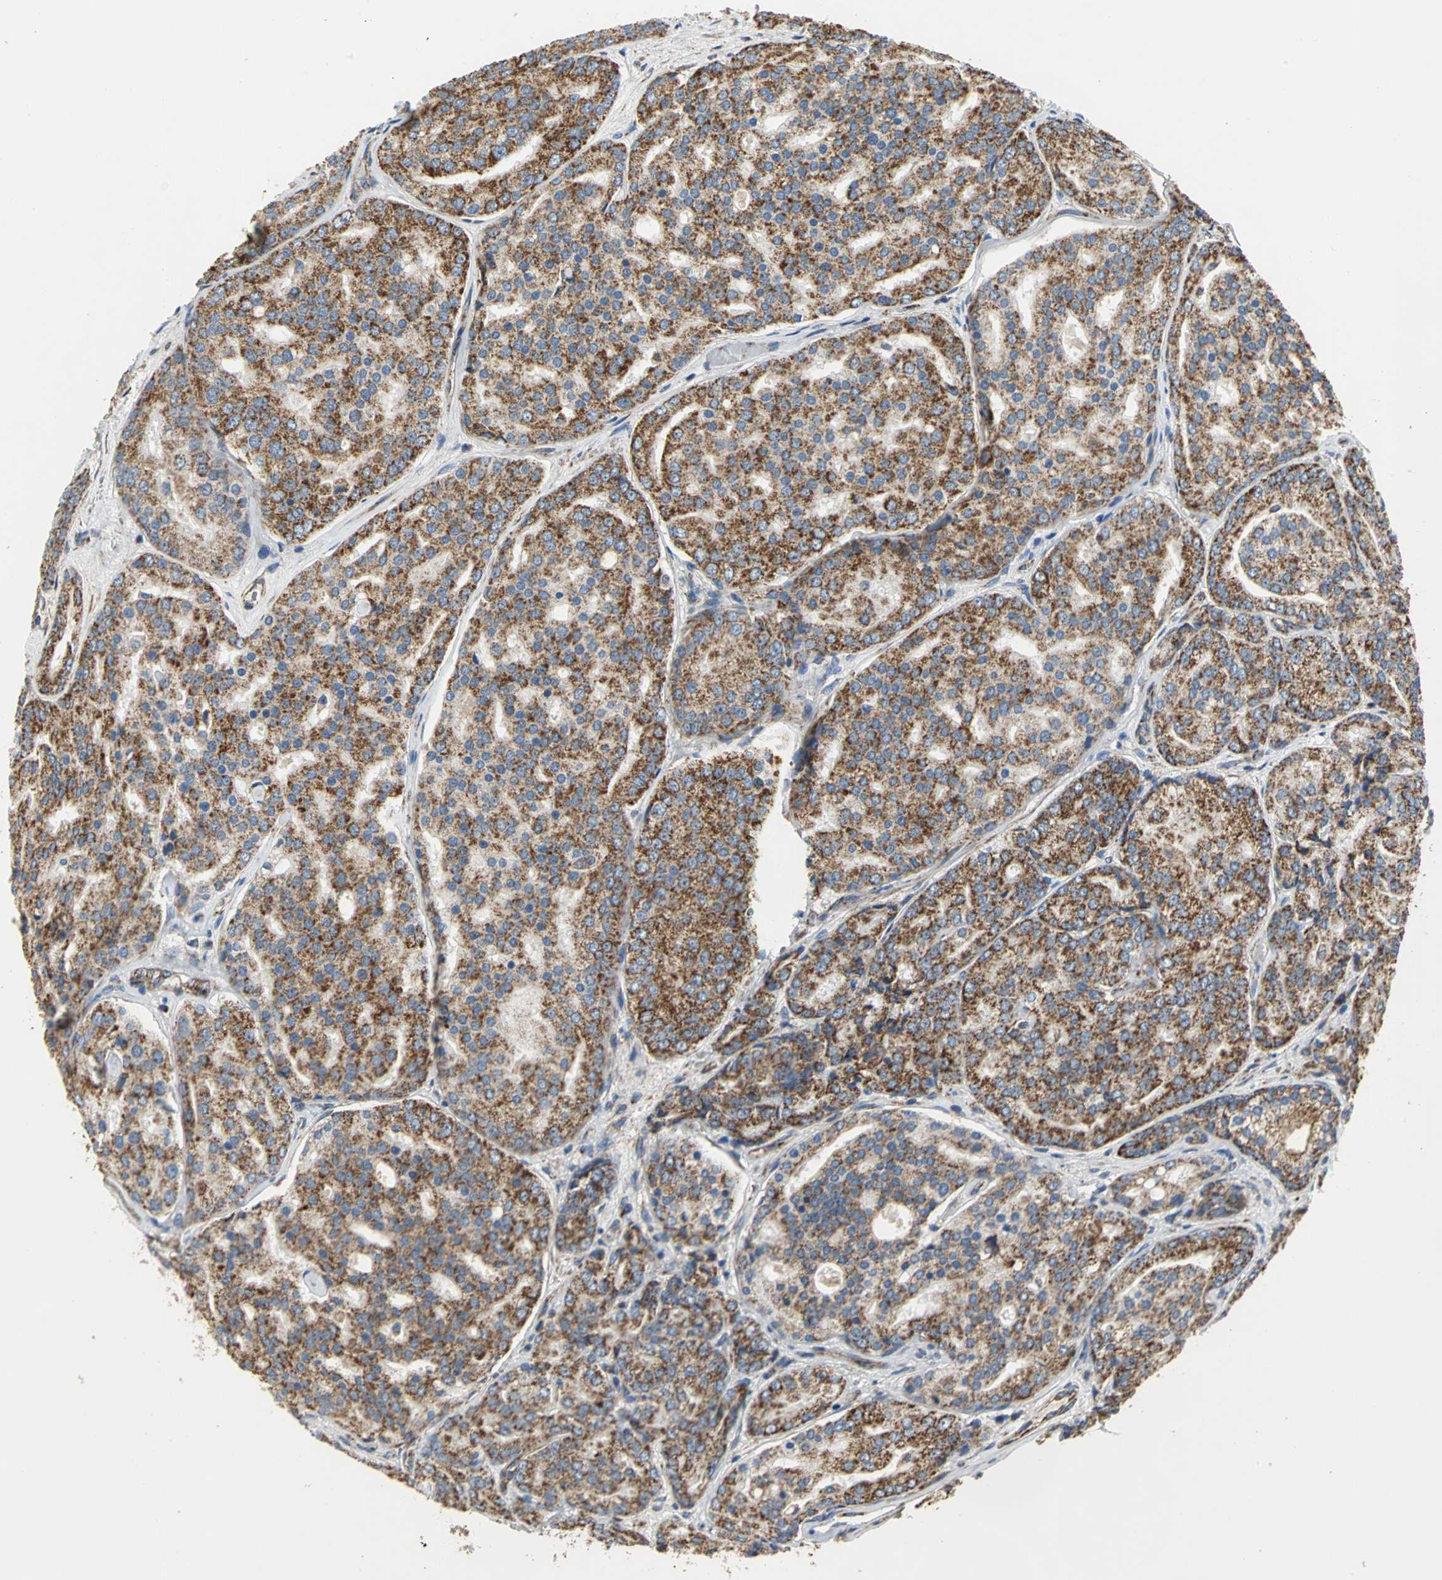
{"staining": {"intensity": "strong", "quantity": ">75%", "location": "cytoplasmic/membranous"}, "tissue": "prostate cancer", "cell_type": "Tumor cells", "image_type": "cancer", "snomed": [{"axis": "morphology", "description": "Adenocarcinoma, High grade"}, {"axis": "topography", "description": "Prostate"}], "caption": "Tumor cells display strong cytoplasmic/membranous expression in approximately >75% of cells in prostate adenocarcinoma (high-grade). Immunohistochemistry stains the protein in brown and the nuclei are stained blue.", "gene": "NDUFB5", "patient": {"sex": "male", "age": 64}}